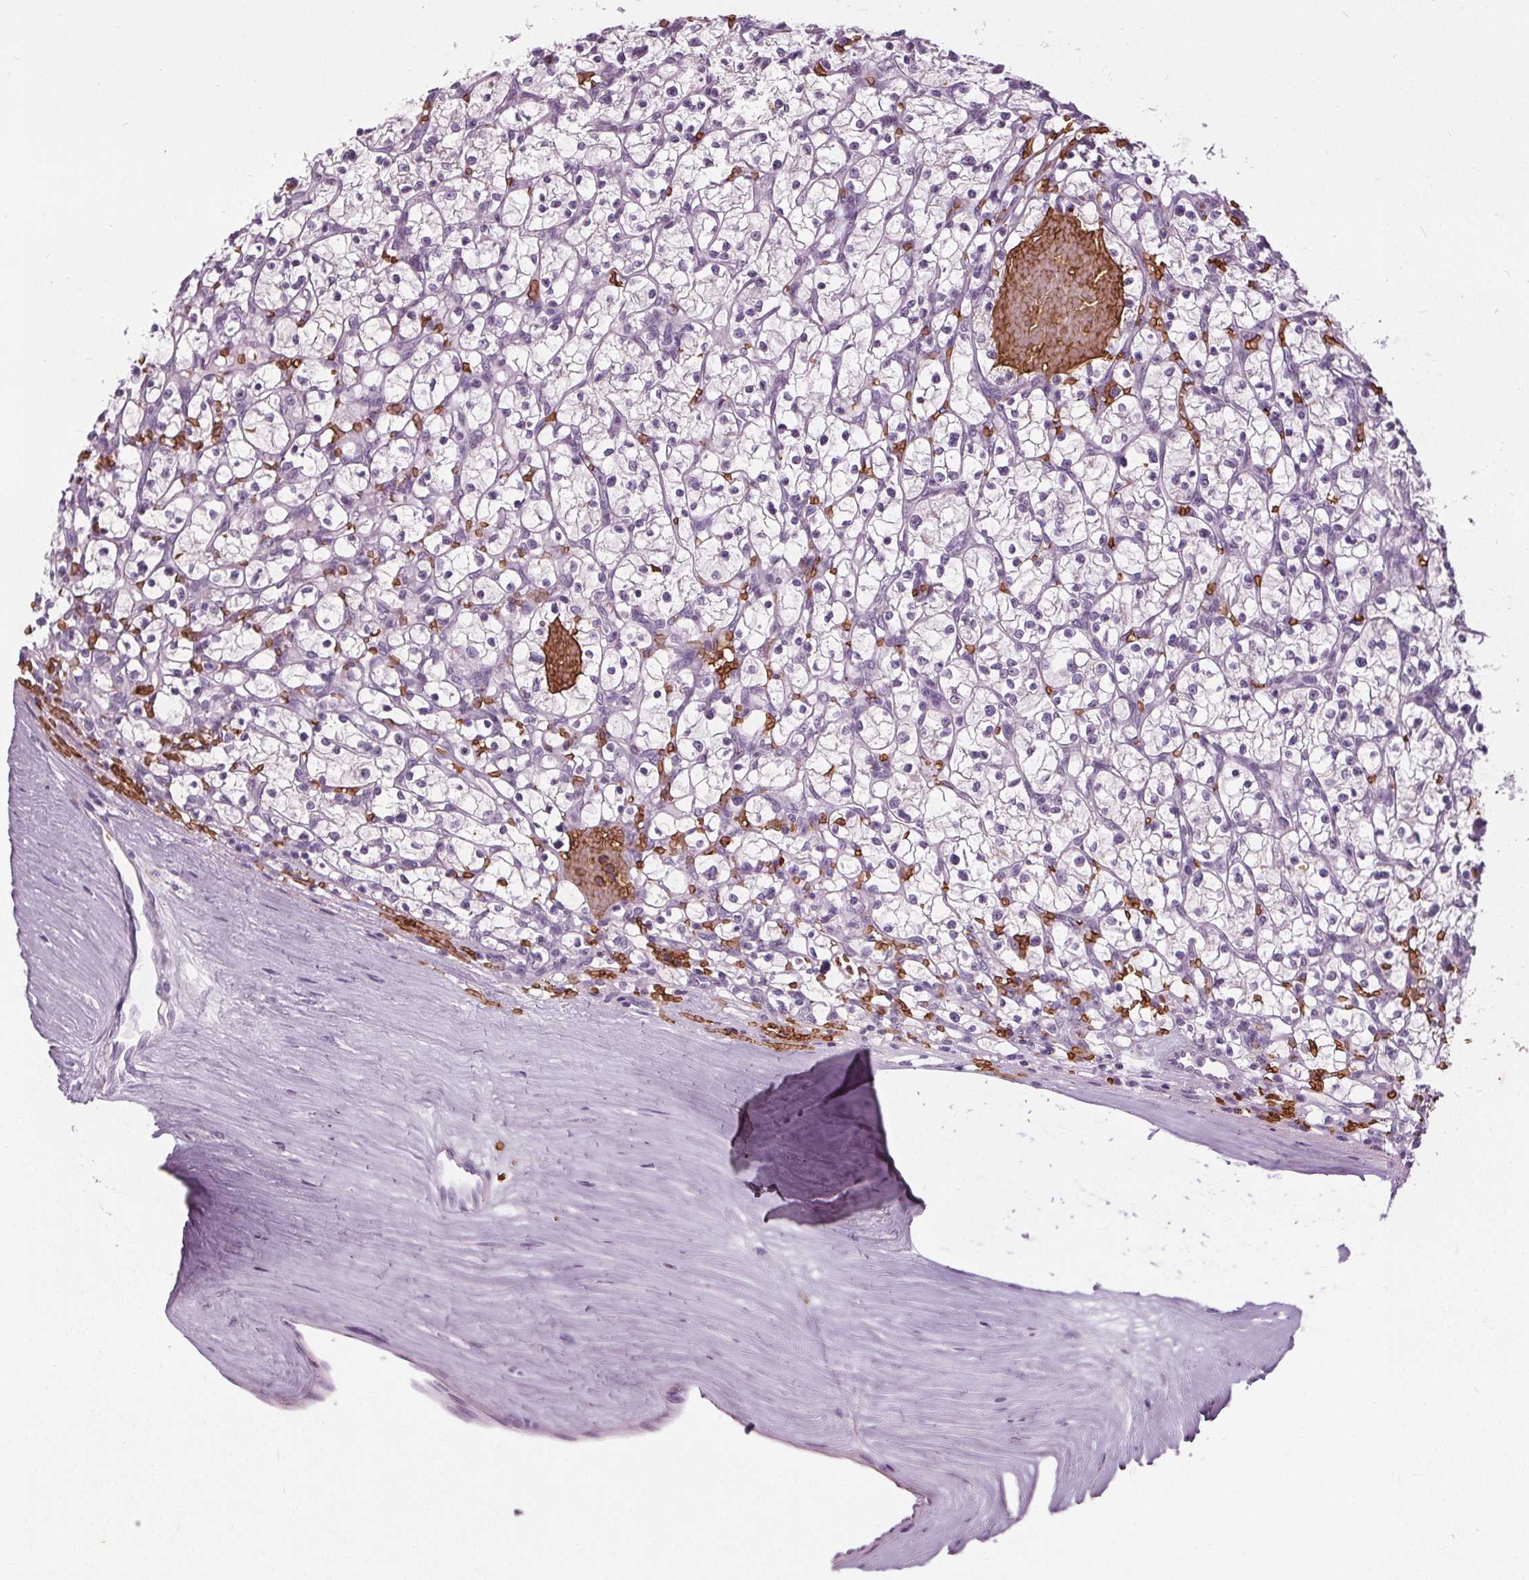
{"staining": {"intensity": "negative", "quantity": "none", "location": "none"}, "tissue": "renal cancer", "cell_type": "Tumor cells", "image_type": "cancer", "snomed": [{"axis": "morphology", "description": "Adenocarcinoma, NOS"}, {"axis": "topography", "description": "Kidney"}], "caption": "High magnification brightfield microscopy of renal cancer stained with DAB (brown) and counterstained with hematoxylin (blue): tumor cells show no significant positivity.", "gene": "SLC4A1", "patient": {"sex": "female", "age": 64}}